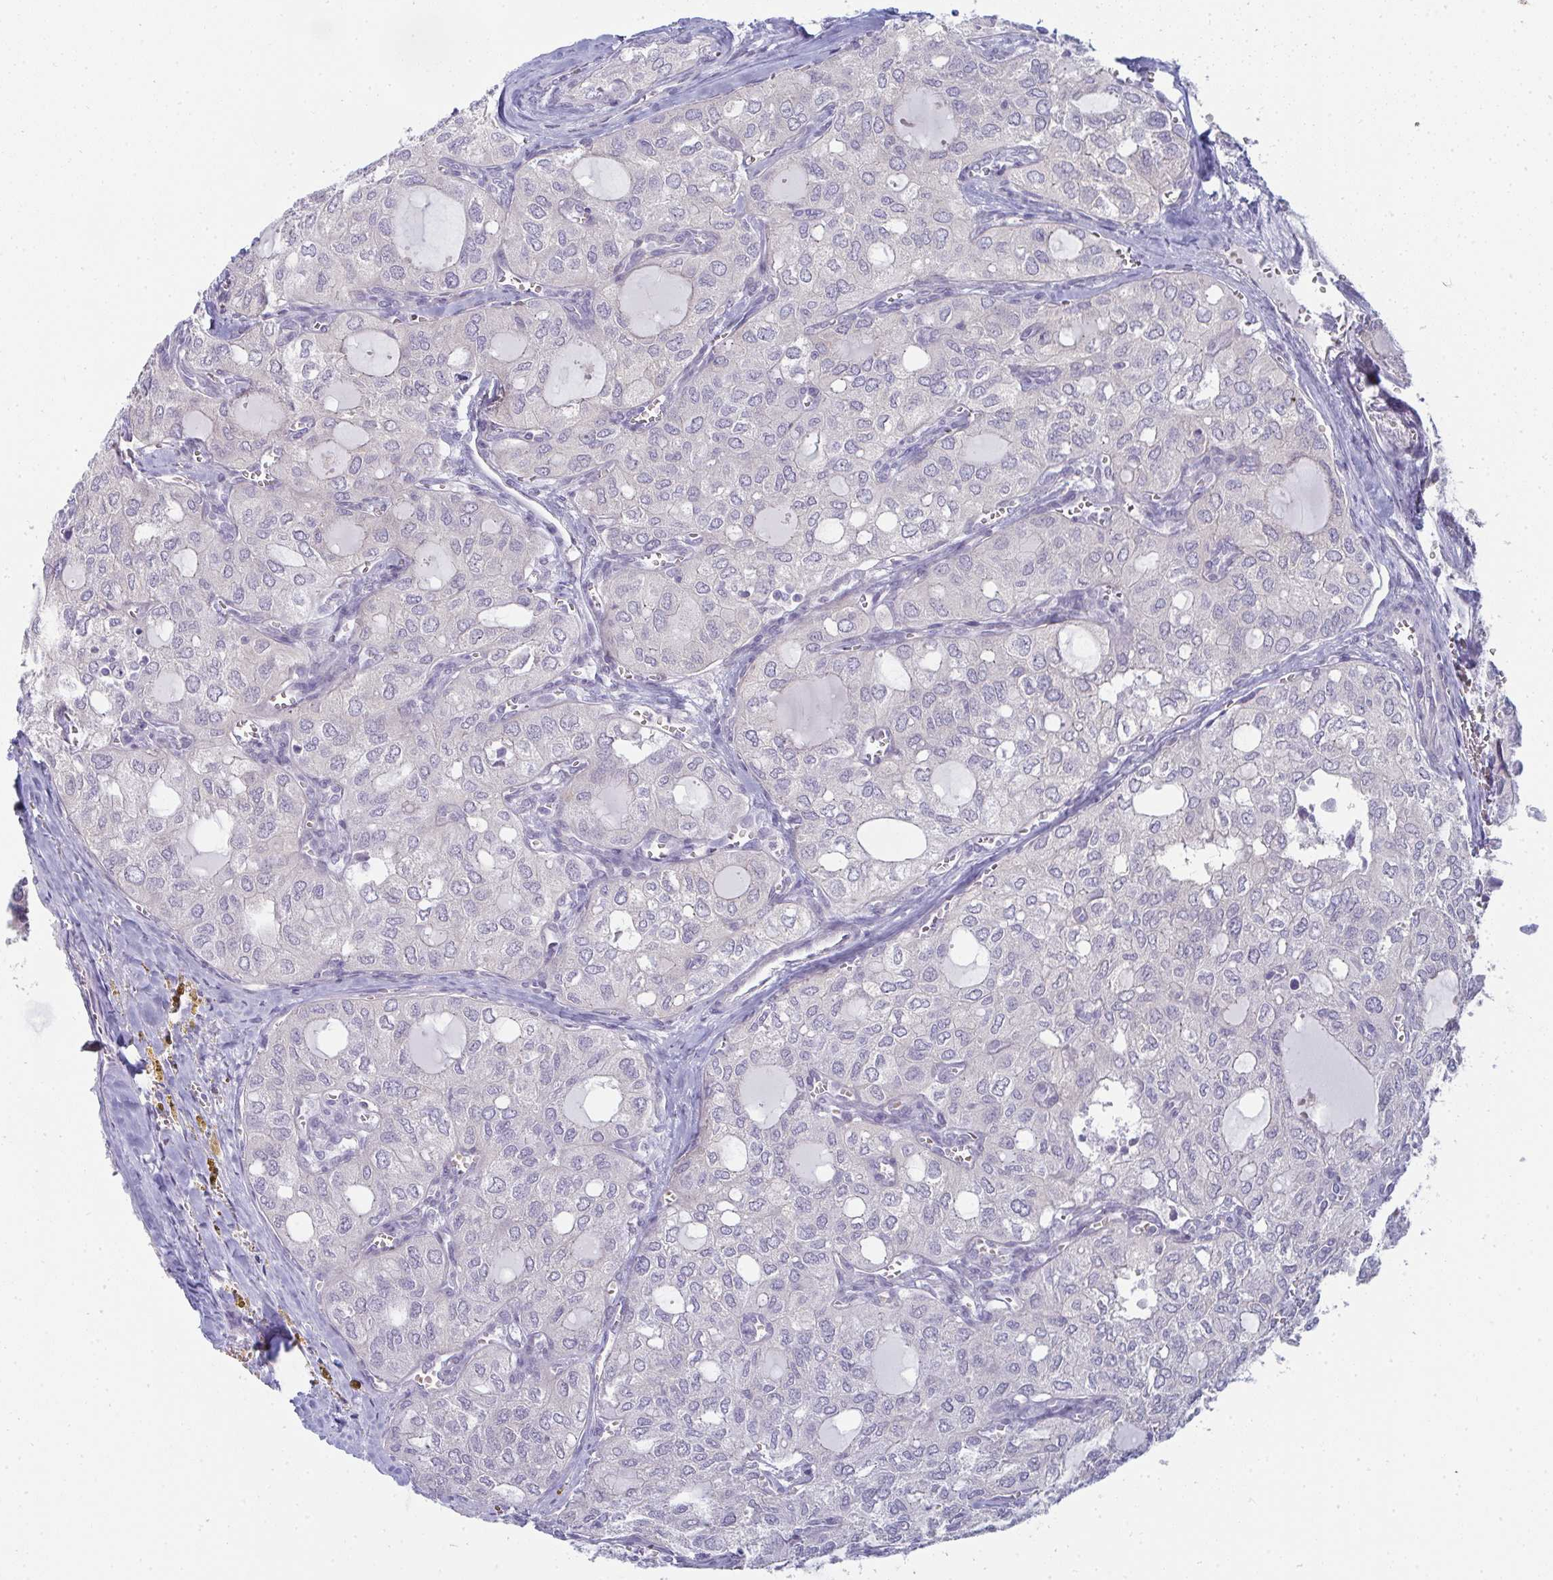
{"staining": {"intensity": "negative", "quantity": "none", "location": "none"}, "tissue": "thyroid cancer", "cell_type": "Tumor cells", "image_type": "cancer", "snomed": [{"axis": "morphology", "description": "Follicular adenoma carcinoma, NOS"}, {"axis": "topography", "description": "Thyroid gland"}], "caption": "DAB (3,3'-diaminobenzidine) immunohistochemical staining of thyroid follicular adenoma carcinoma shows no significant positivity in tumor cells.", "gene": "SHB", "patient": {"sex": "male", "age": 75}}